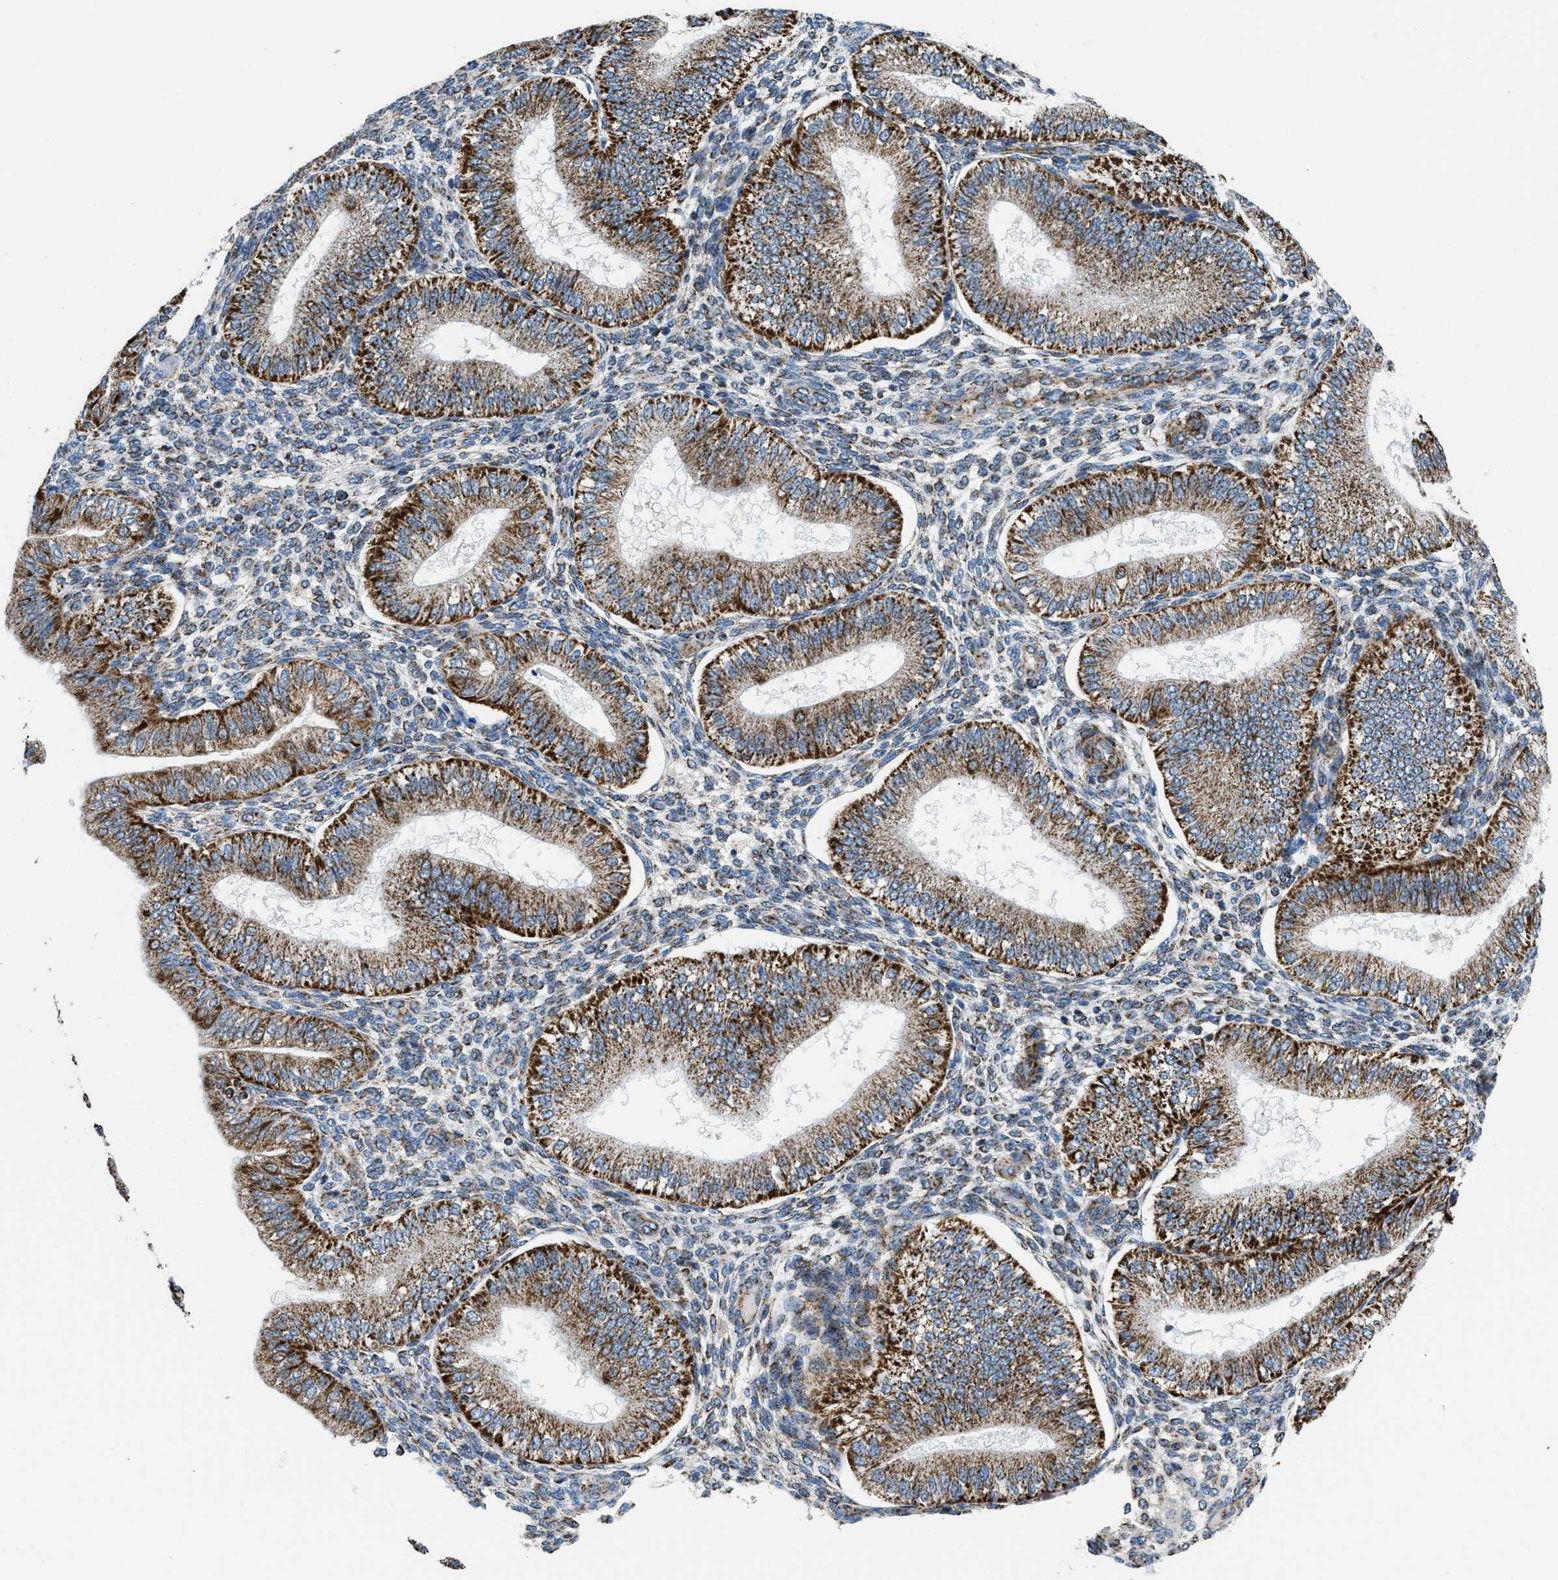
{"staining": {"intensity": "moderate", "quantity": "25%-75%", "location": "cytoplasmic/membranous"}, "tissue": "endometrium", "cell_type": "Cells in endometrial stroma", "image_type": "normal", "snomed": [{"axis": "morphology", "description": "Normal tissue, NOS"}, {"axis": "topography", "description": "Endometrium"}], "caption": "This photomicrograph reveals benign endometrium stained with IHC to label a protein in brown. The cytoplasmic/membranous of cells in endometrial stroma show moderate positivity for the protein. Nuclei are counter-stained blue.", "gene": "STK33", "patient": {"sex": "female", "age": 39}}